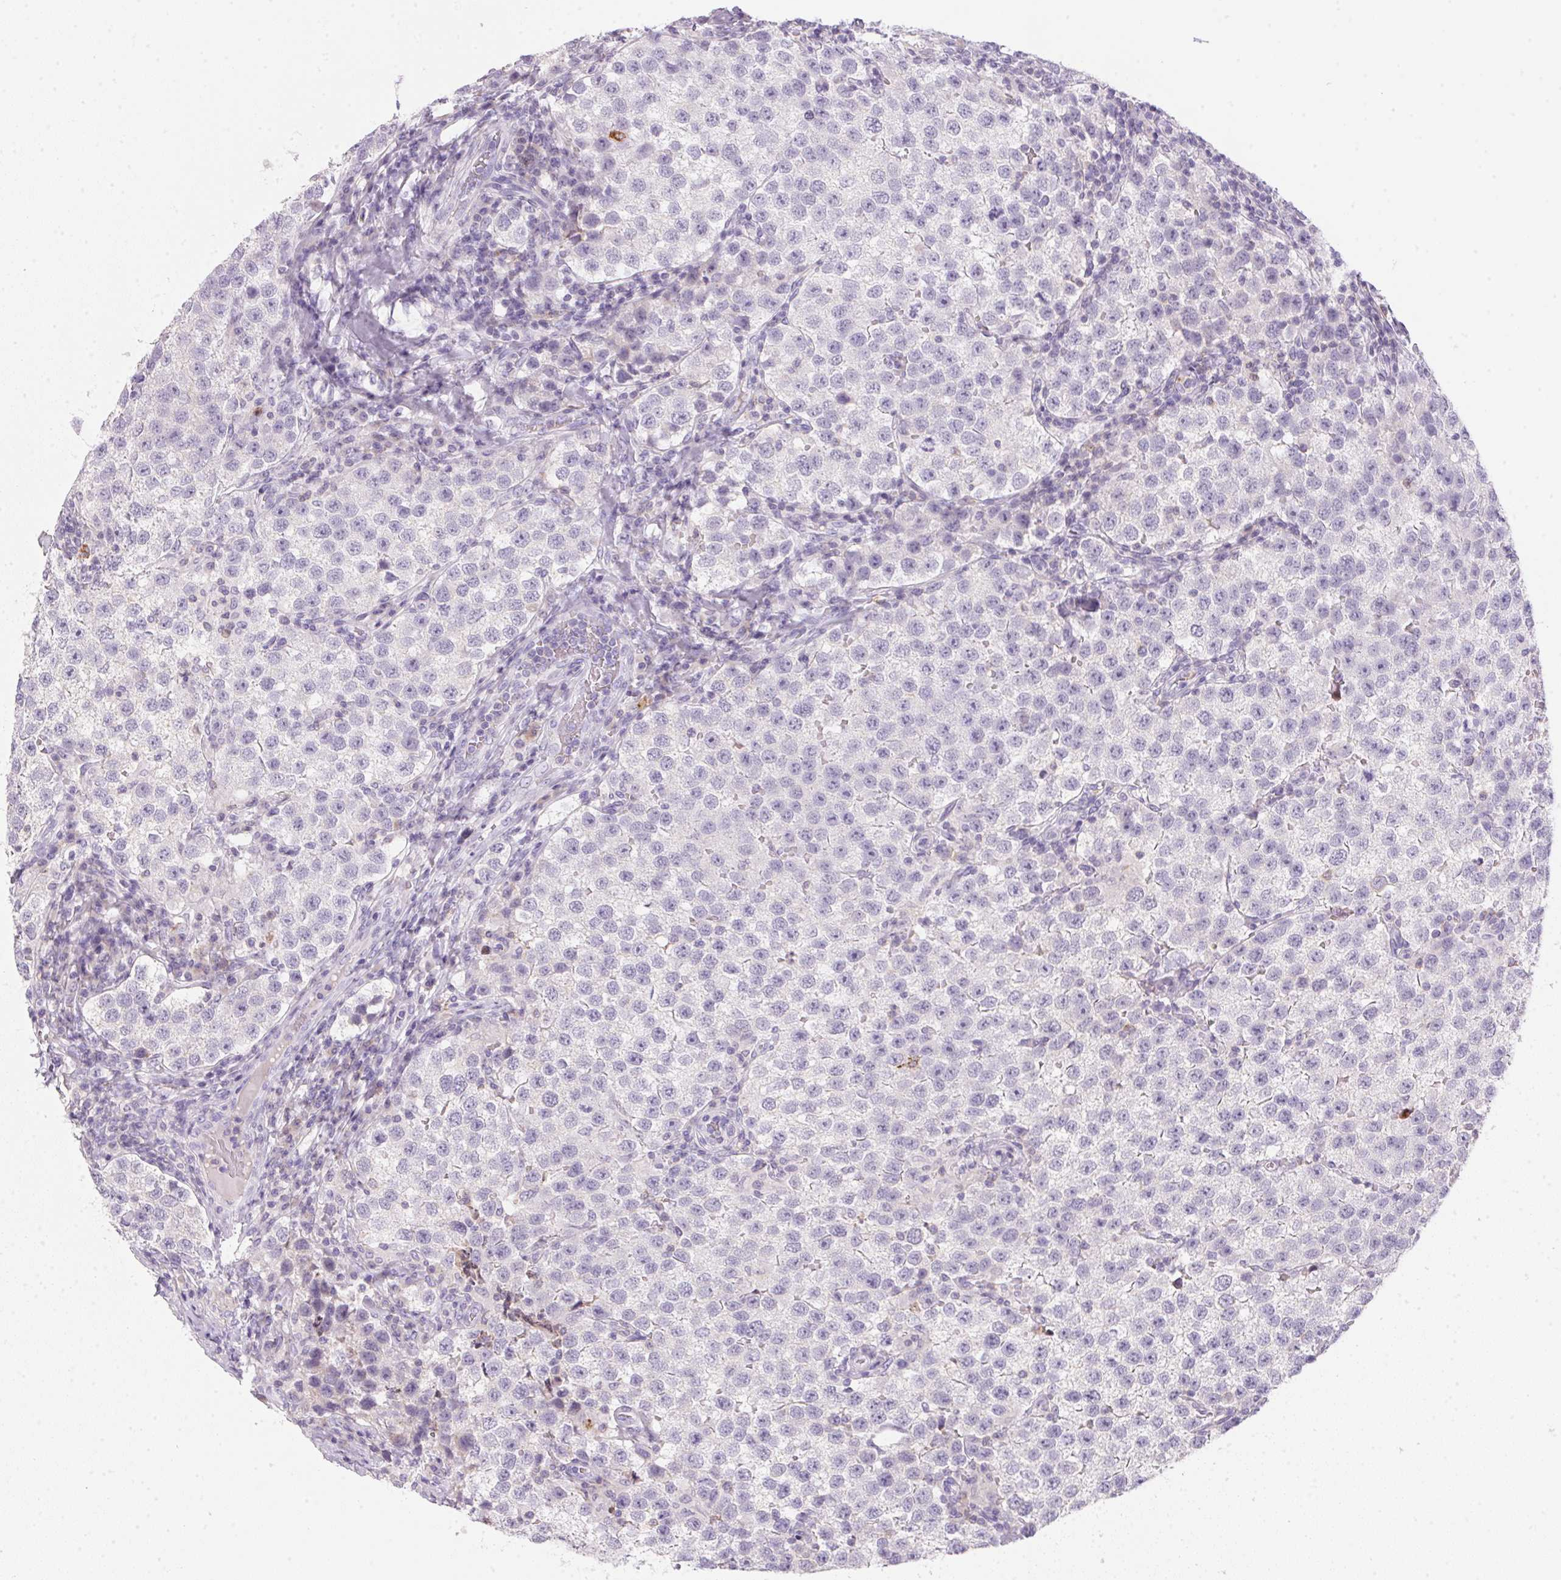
{"staining": {"intensity": "negative", "quantity": "none", "location": "none"}, "tissue": "testis cancer", "cell_type": "Tumor cells", "image_type": "cancer", "snomed": [{"axis": "morphology", "description": "Seminoma, NOS"}, {"axis": "topography", "description": "Testis"}], "caption": "A micrograph of testis cancer stained for a protein displays no brown staining in tumor cells.", "gene": "ECPAS", "patient": {"sex": "male", "age": 37}}